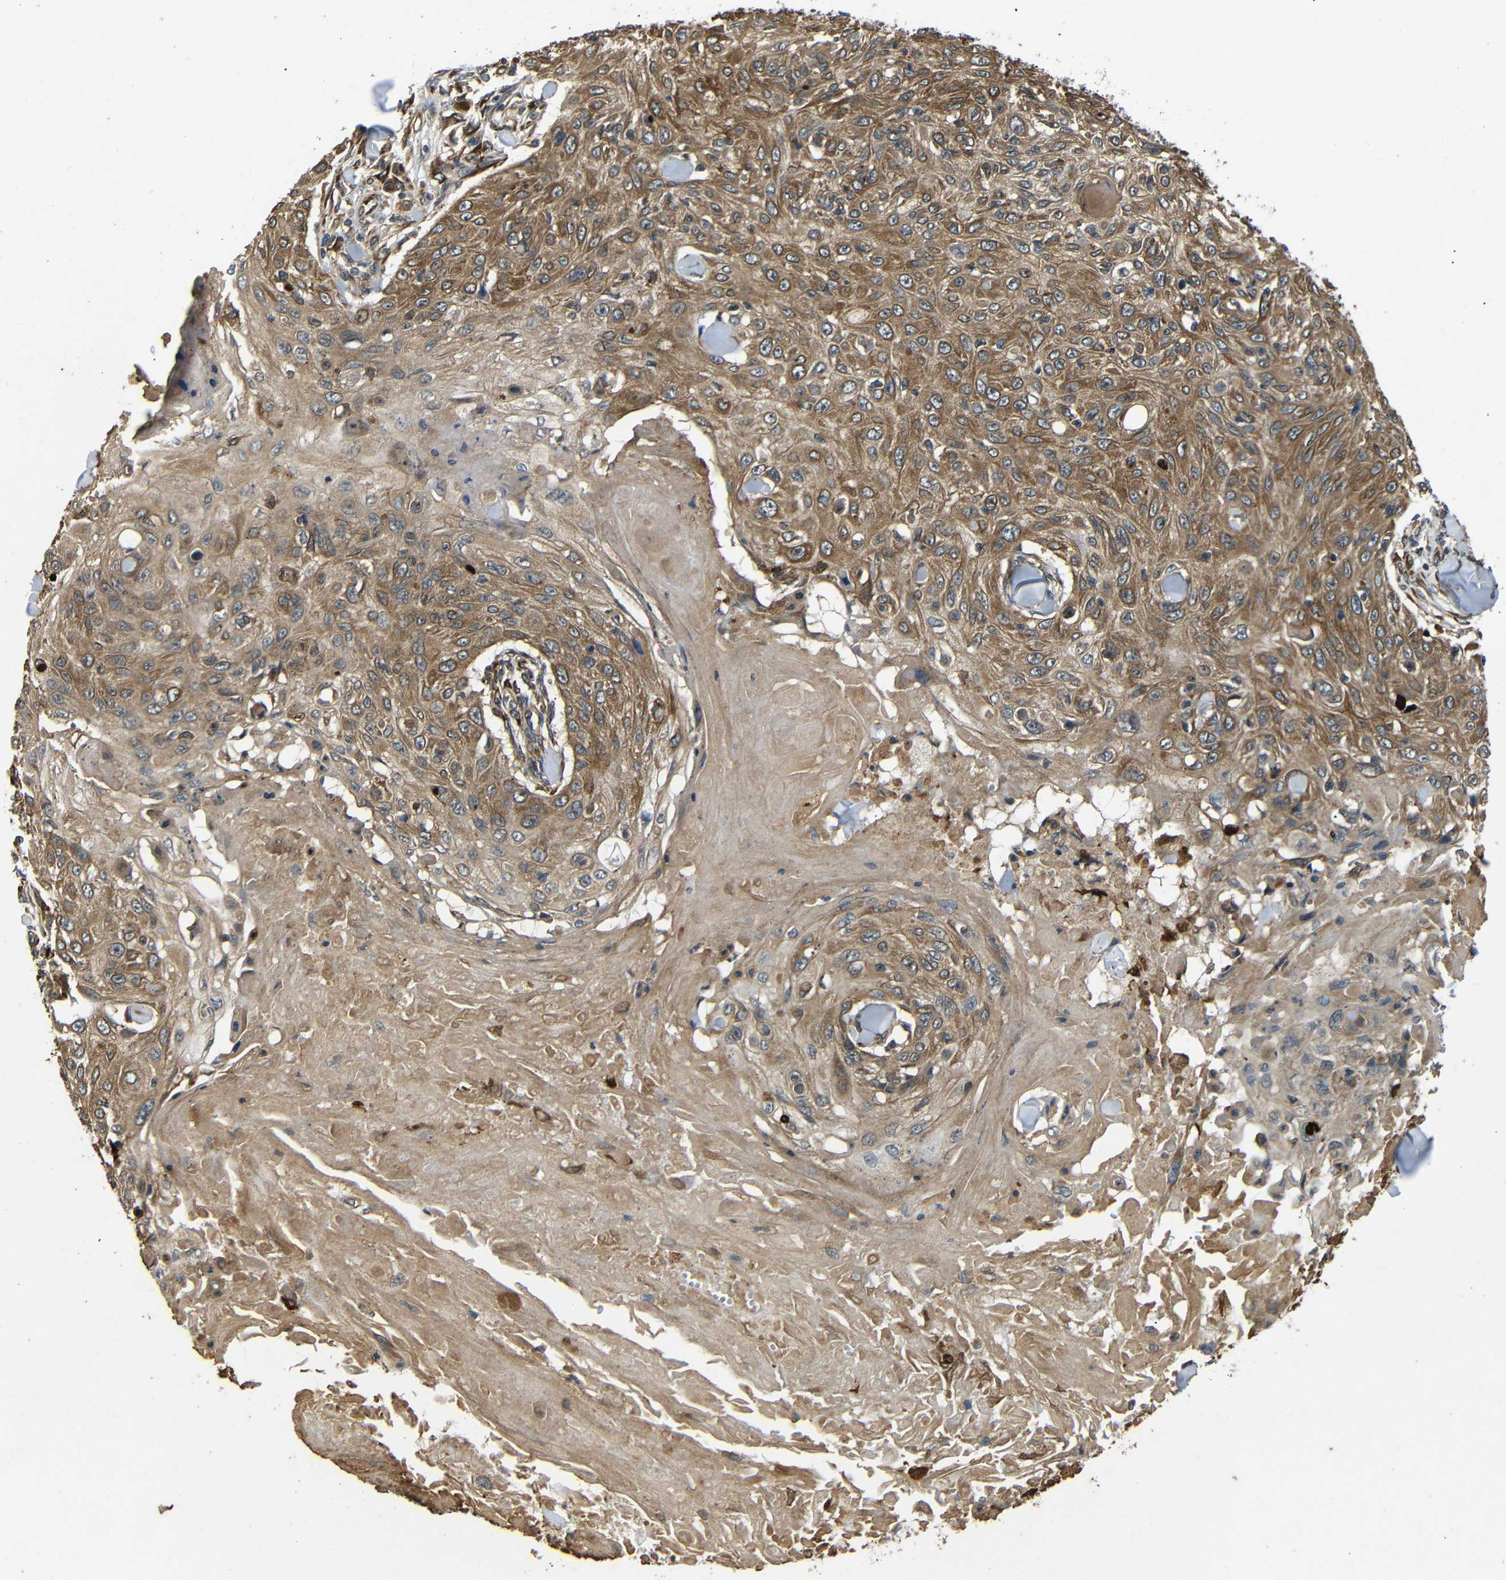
{"staining": {"intensity": "moderate", "quantity": ">75%", "location": "cytoplasmic/membranous"}, "tissue": "skin cancer", "cell_type": "Tumor cells", "image_type": "cancer", "snomed": [{"axis": "morphology", "description": "Squamous cell carcinoma, NOS"}, {"axis": "topography", "description": "Skin"}], "caption": "Protein expression analysis of human skin squamous cell carcinoma reveals moderate cytoplasmic/membranous expression in about >75% of tumor cells.", "gene": "TRPC1", "patient": {"sex": "male", "age": 86}}